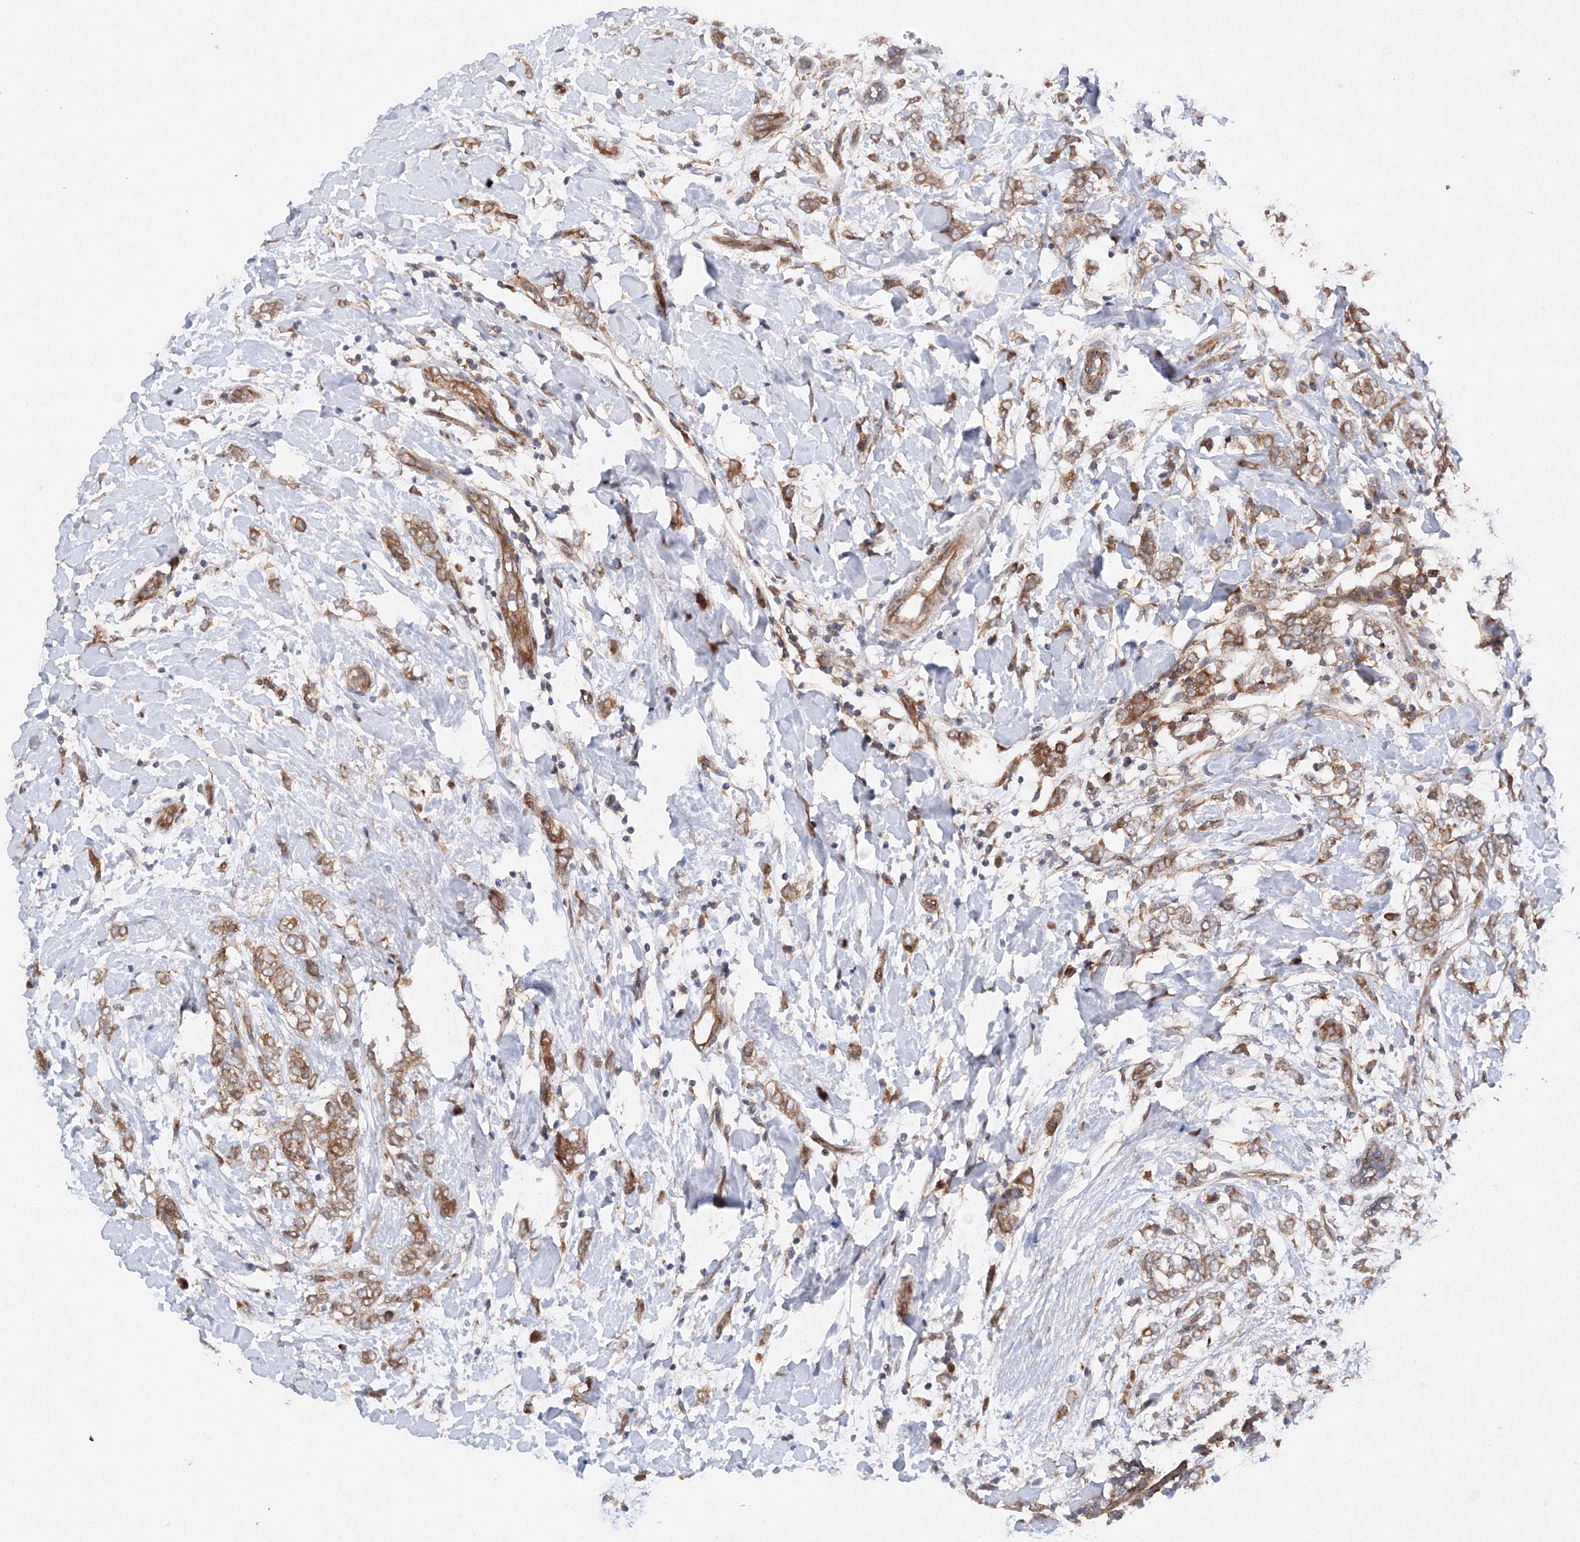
{"staining": {"intensity": "moderate", "quantity": ">75%", "location": "cytoplasmic/membranous"}, "tissue": "breast cancer", "cell_type": "Tumor cells", "image_type": "cancer", "snomed": [{"axis": "morphology", "description": "Normal tissue, NOS"}, {"axis": "morphology", "description": "Lobular carcinoma"}, {"axis": "topography", "description": "Breast"}], "caption": "An IHC image of tumor tissue is shown. Protein staining in brown highlights moderate cytoplasmic/membranous positivity in breast lobular carcinoma within tumor cells.", "gene": "SLC36A1", "patient": {"sex": "female", "age": 47}}